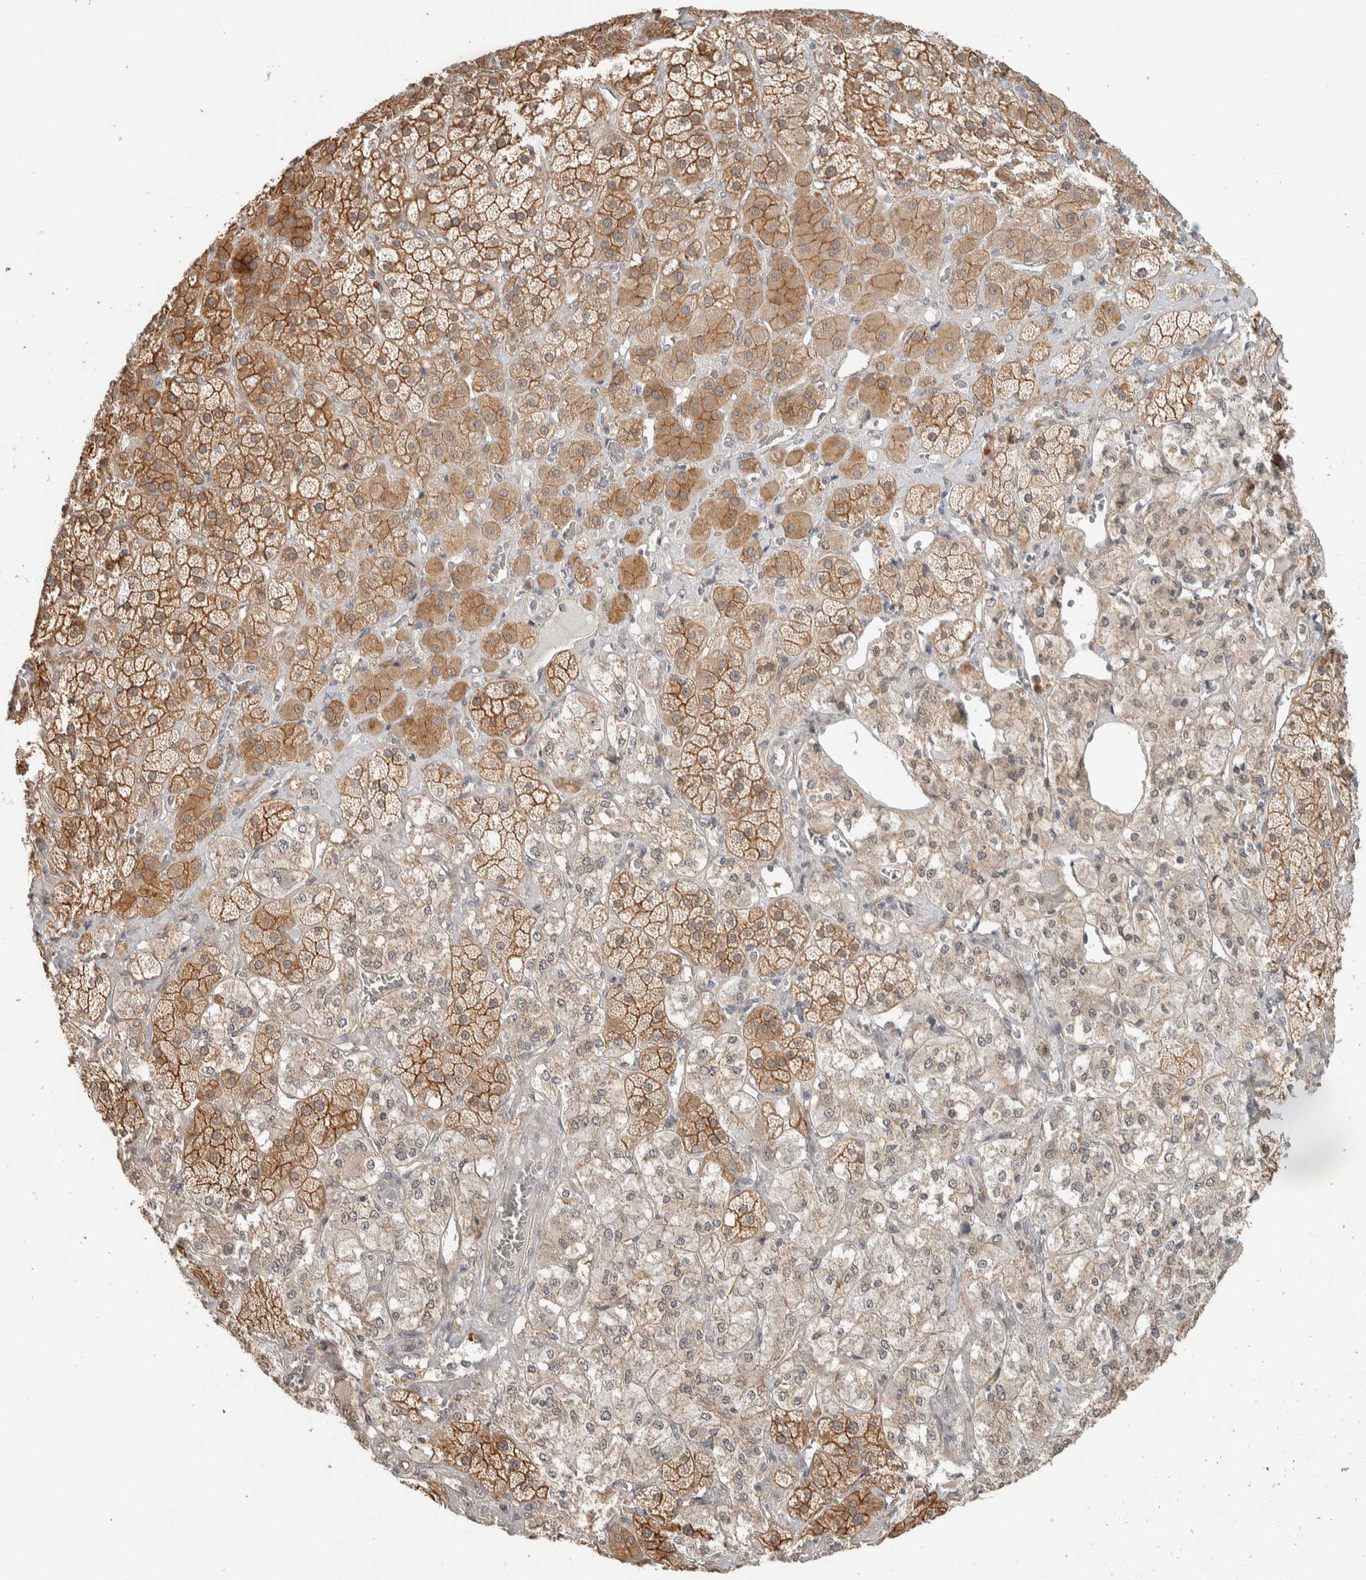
{"staining": {"intensity": "moderate", "quantity": ">75%", "location": "cytoplasmic/membranous"}, "tissue": "adrenal gland", "cell_type": "Glandular cells", "image_type": "normal", "snomed": [{"axis": "morphology", "description": "Normal tissue, NOS"}, {"axis": "topography", "description": "Adrenal gland"}], "caption": "Immunohistochemistry (IHC) histopathology image of normal adrenal gland: human adrenal gland stained using IHC shows medium levels of moderate protein expression localized specifically in the cytoplasmic/membranous of glandular cells, appearing as a cytoplasmic/membranous brown color.", "gene": "ZBTB2", "patient": {"sex": "male", "age": 57}}